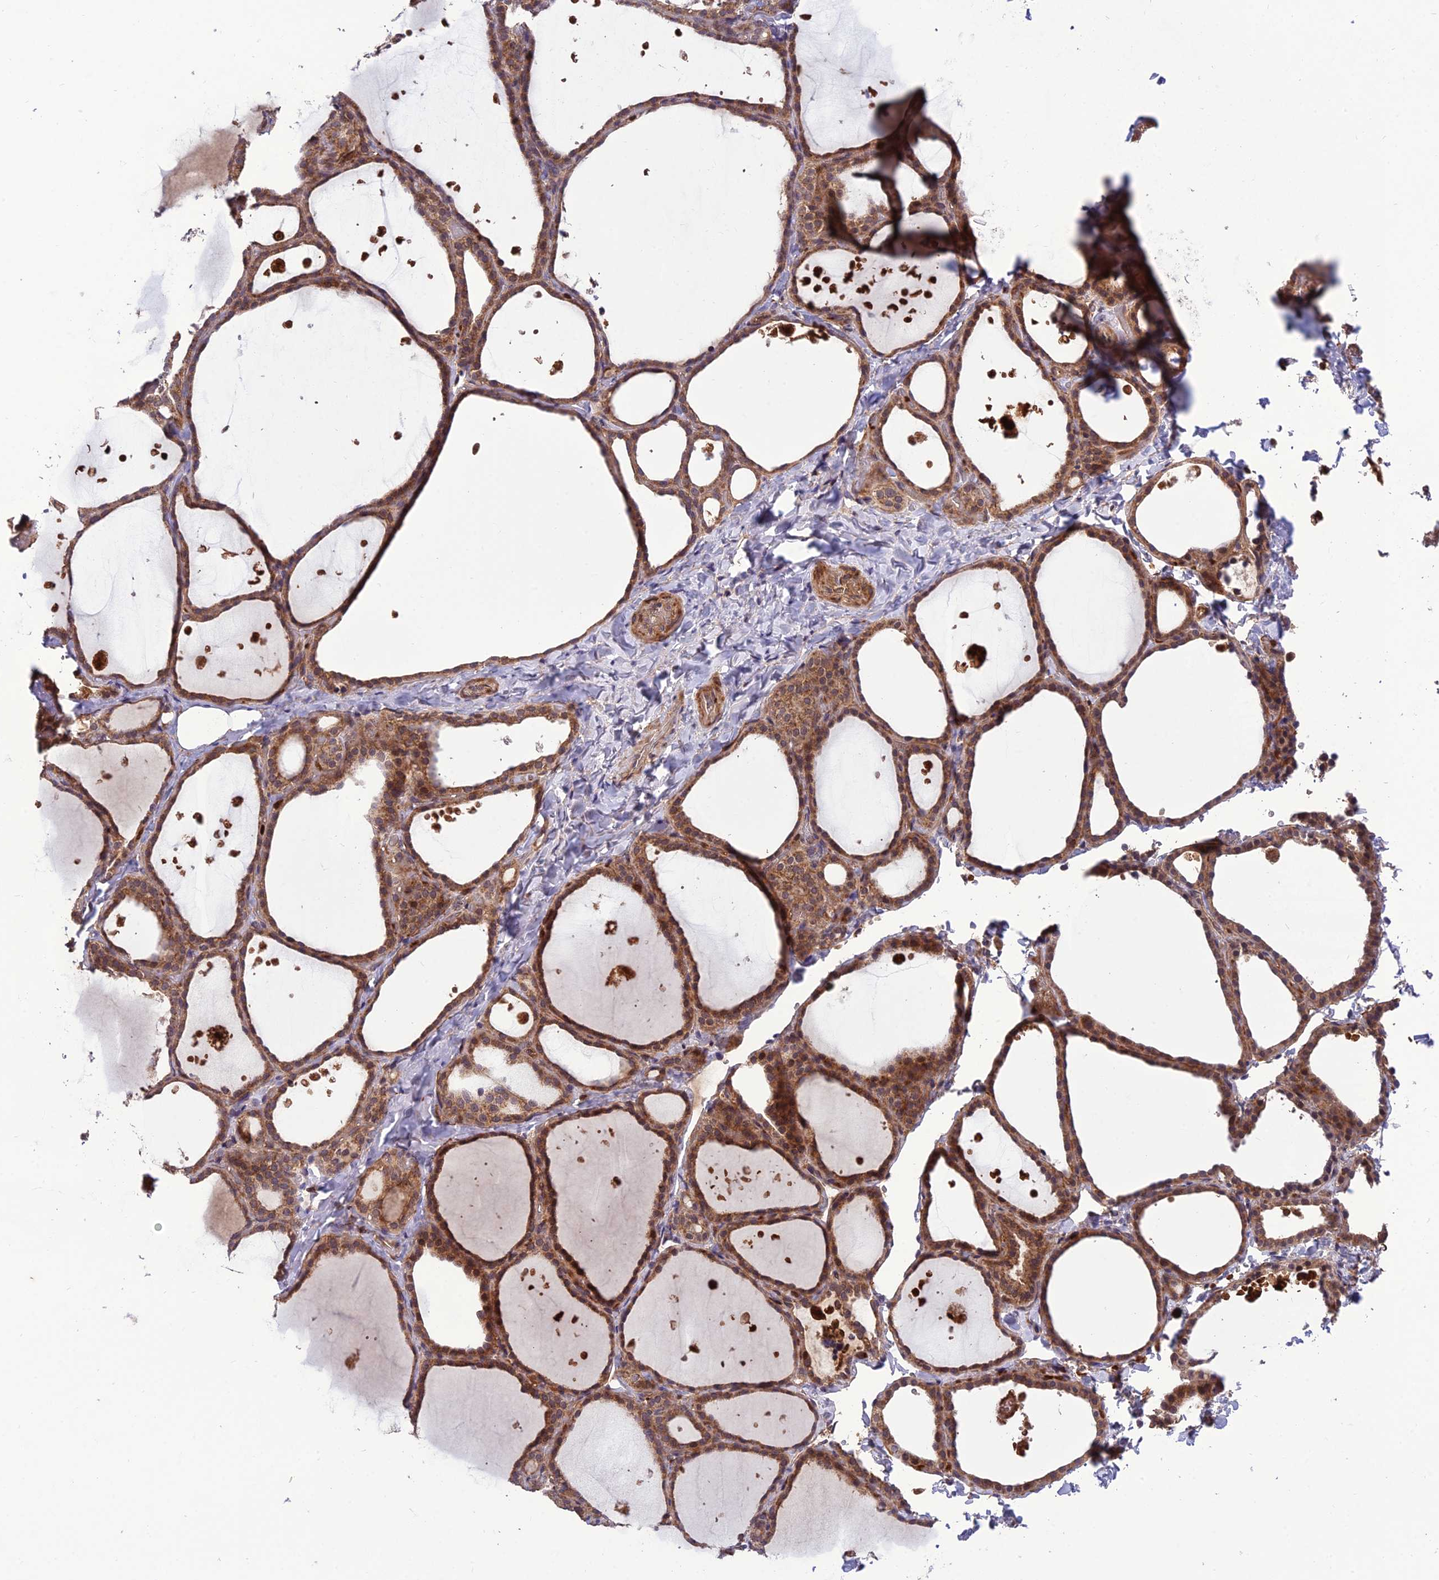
{"staining": {"intensity": "moderate", "quantity": ">75%", "location": "cytoplasmic/membranous"}, "tissue": "thyroid gland", "cell_type": "Glandular cells", "image_type": "normal", "snomed": [{"axis": "morphology", "description": "Normal tissue, NOS"}, {"axis": "topography", "description": "Thyroid gland"}], "caption": "There is medium levels of moderate cytoplasmic/membranous staining in glandular cells of normal thyroid gland, as demonstrated by immunohistochemical staining (brown color).", "gene": "NDUFC1", "patient": {"sex": "female", "age": 44}}